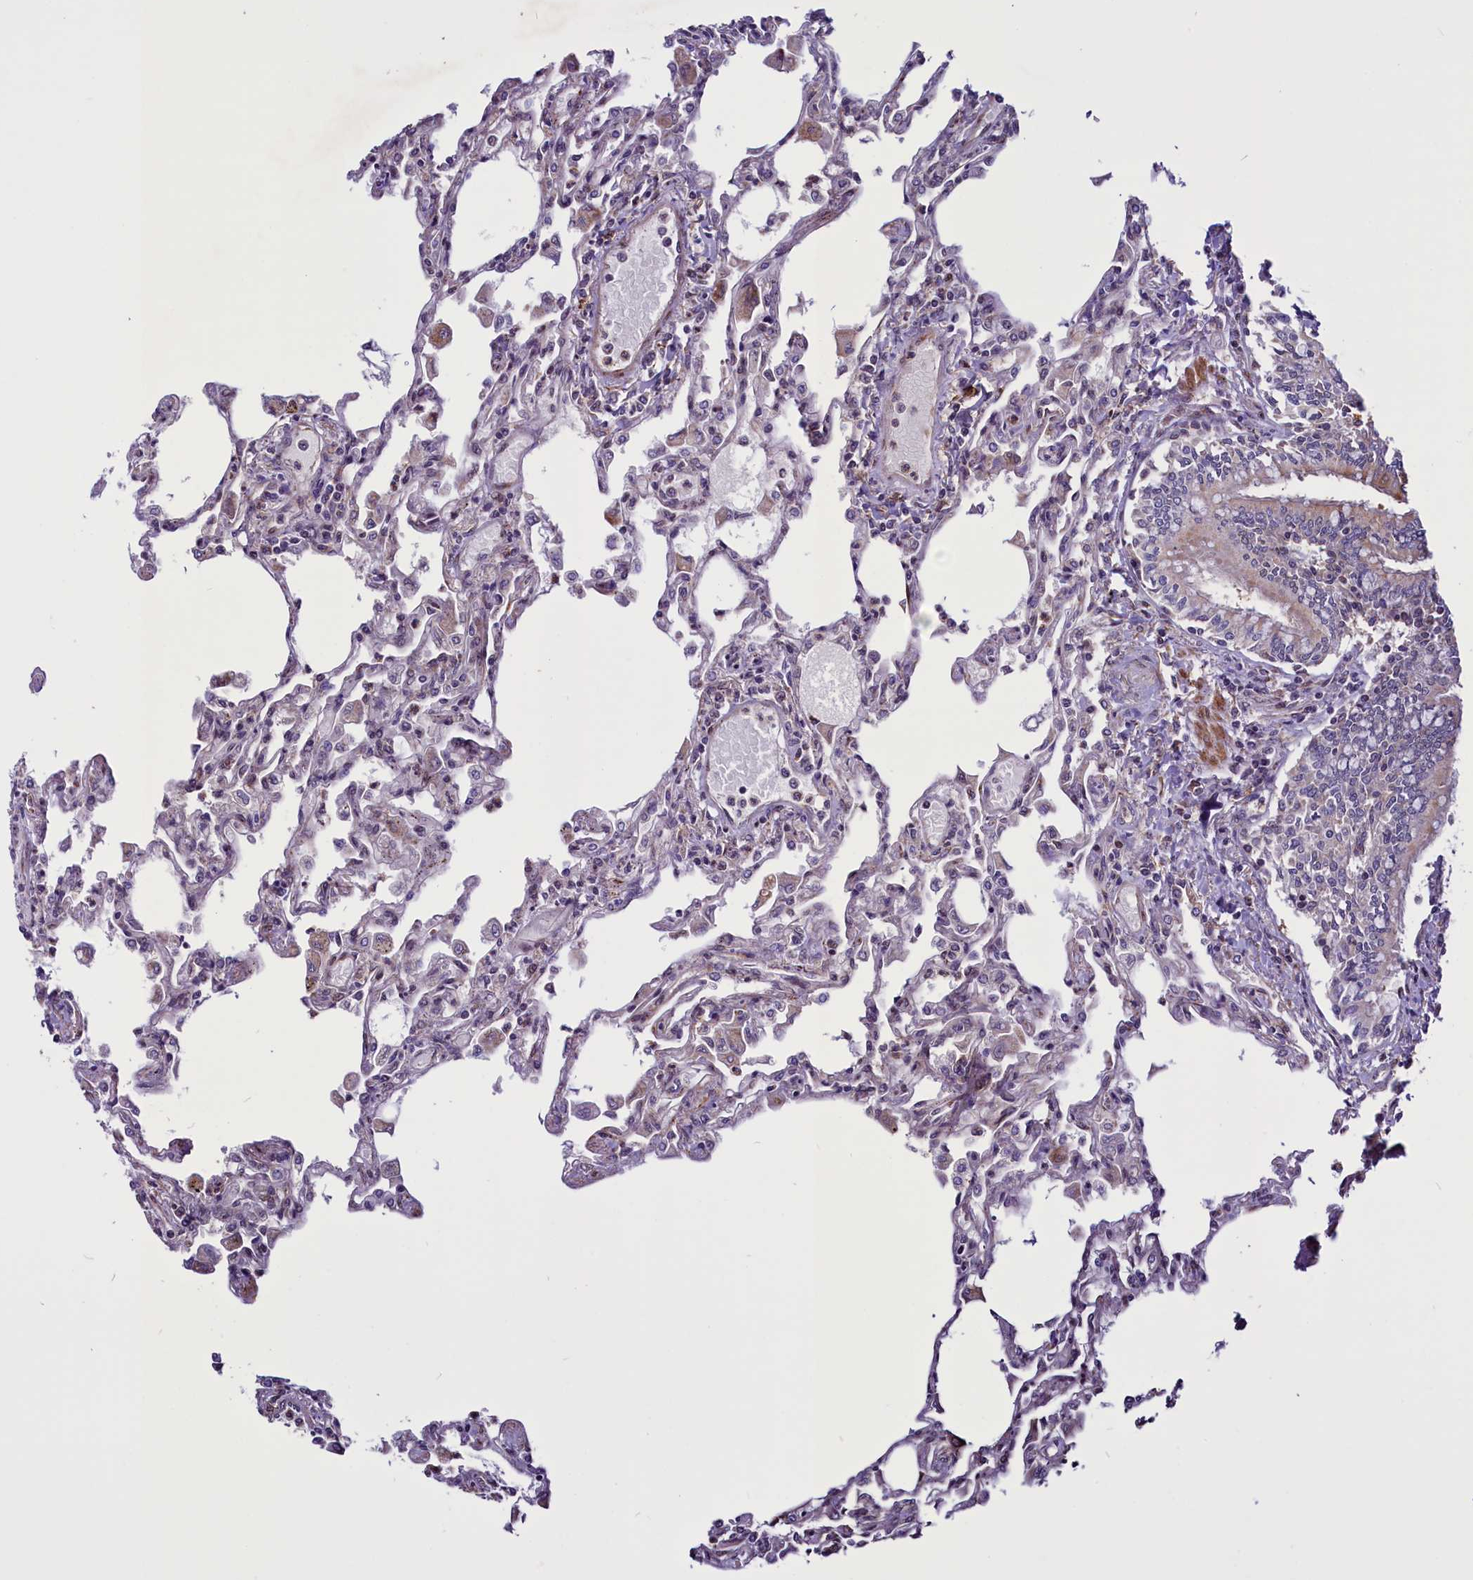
{"staining": {"intensity": "moderate", "quantity": "<25%", "location": "cytoplasmic/membranous"}, "tissue": "lung", "cell_type": "Alveolar cells", "image_type": "normal", "snomed": [{"axis": "morphology", "description": "Normal tissue, NOS"}, {"axis": "topography", "description": "Bronchus"}, {"axis": "topography", "description": "Lung"}], "caption": "Immunohistochemistry (IHC) (DAB) staining of benign lung demonstrates moderate cytoplasmic/membranous protein expression in about <25% of alveolar cells. (IHC, brightfield microscopy, high magnification).", "gene": "MIEF2", "patient": {"sex": "female", "age": 49}}